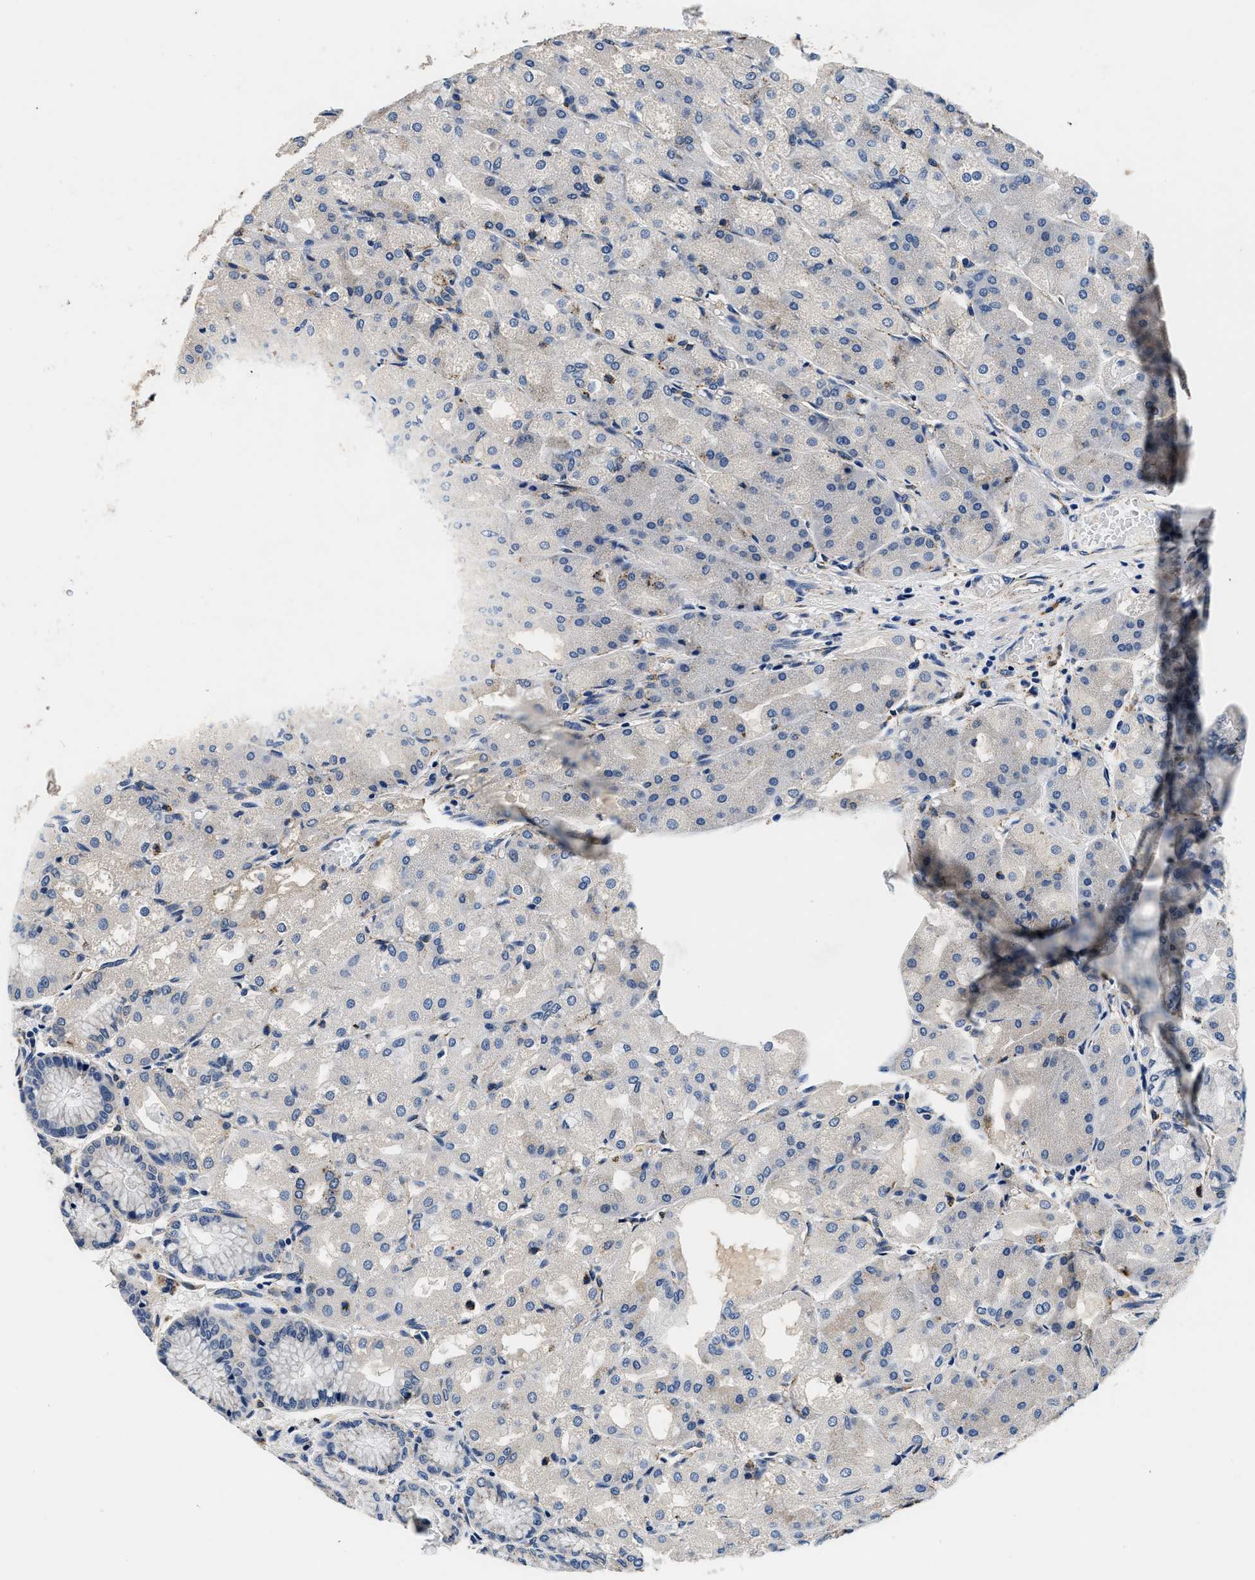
{"staining": {"intensity": "moderate", "quantity": "<25%", "location": "cytoplasmic/membranous"}, "tissue": "stomach", "cell_type": "Glandular cells", "image_type": "normal", "snomed": [{"axis": "morphology", "description": "Normal tissue, NOS"}, {"axis": "topography", "description": "Stomach, upper"}], "caption": "IHC histopathology image of normal stomach stained for a protein (brown), which exhibits low levels of moderate cytoplasmic/membranous positivity in approximately <25% of glandular cells.", "gene": "GRN", "patient": {"sex": "male", "age": 72}}